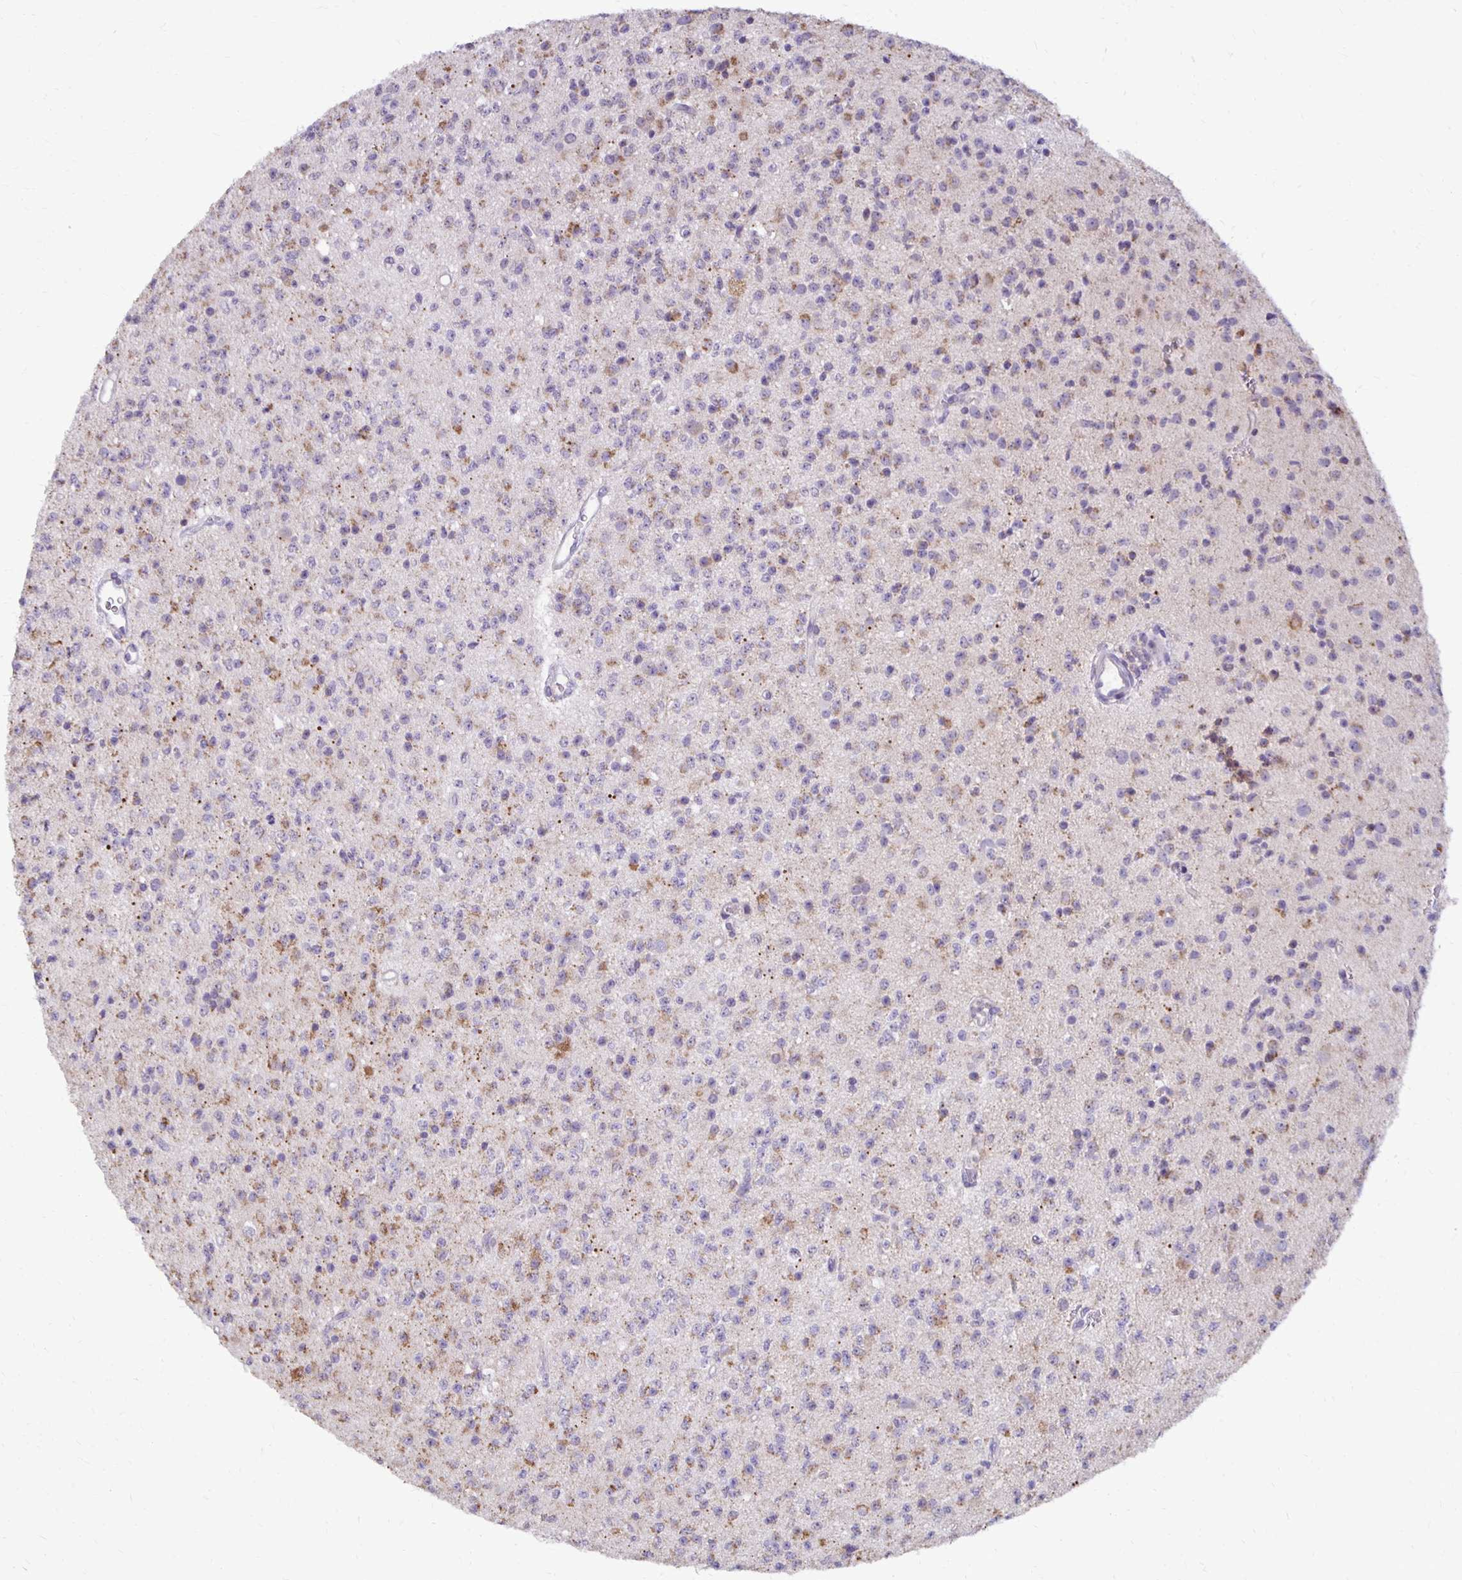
{"staining": {"intensity": "moderate", "quantity": "<25%", "location": "cytoplasmic/membranous"}, "tissue": "glioma", "cell_type": "Tumor cells", "image_type": "cancer", "snomed": [{"axis": "morphology", "description": "Glioma, malignant, High grade"}, {"axis": "topography", "description": "Brain"}], "caption": "Malignant glioma (high-grade) stained with DAB immunohistochemistry (IHC) displays low levels of moderate cytoplasmic/membranous positivity in about <25% of tumor cells. (brown staining indicates protein expression, while blue staining denotes nuclei).", "gene": "IER3", "patient": {"sex": "male", "age": 36}}